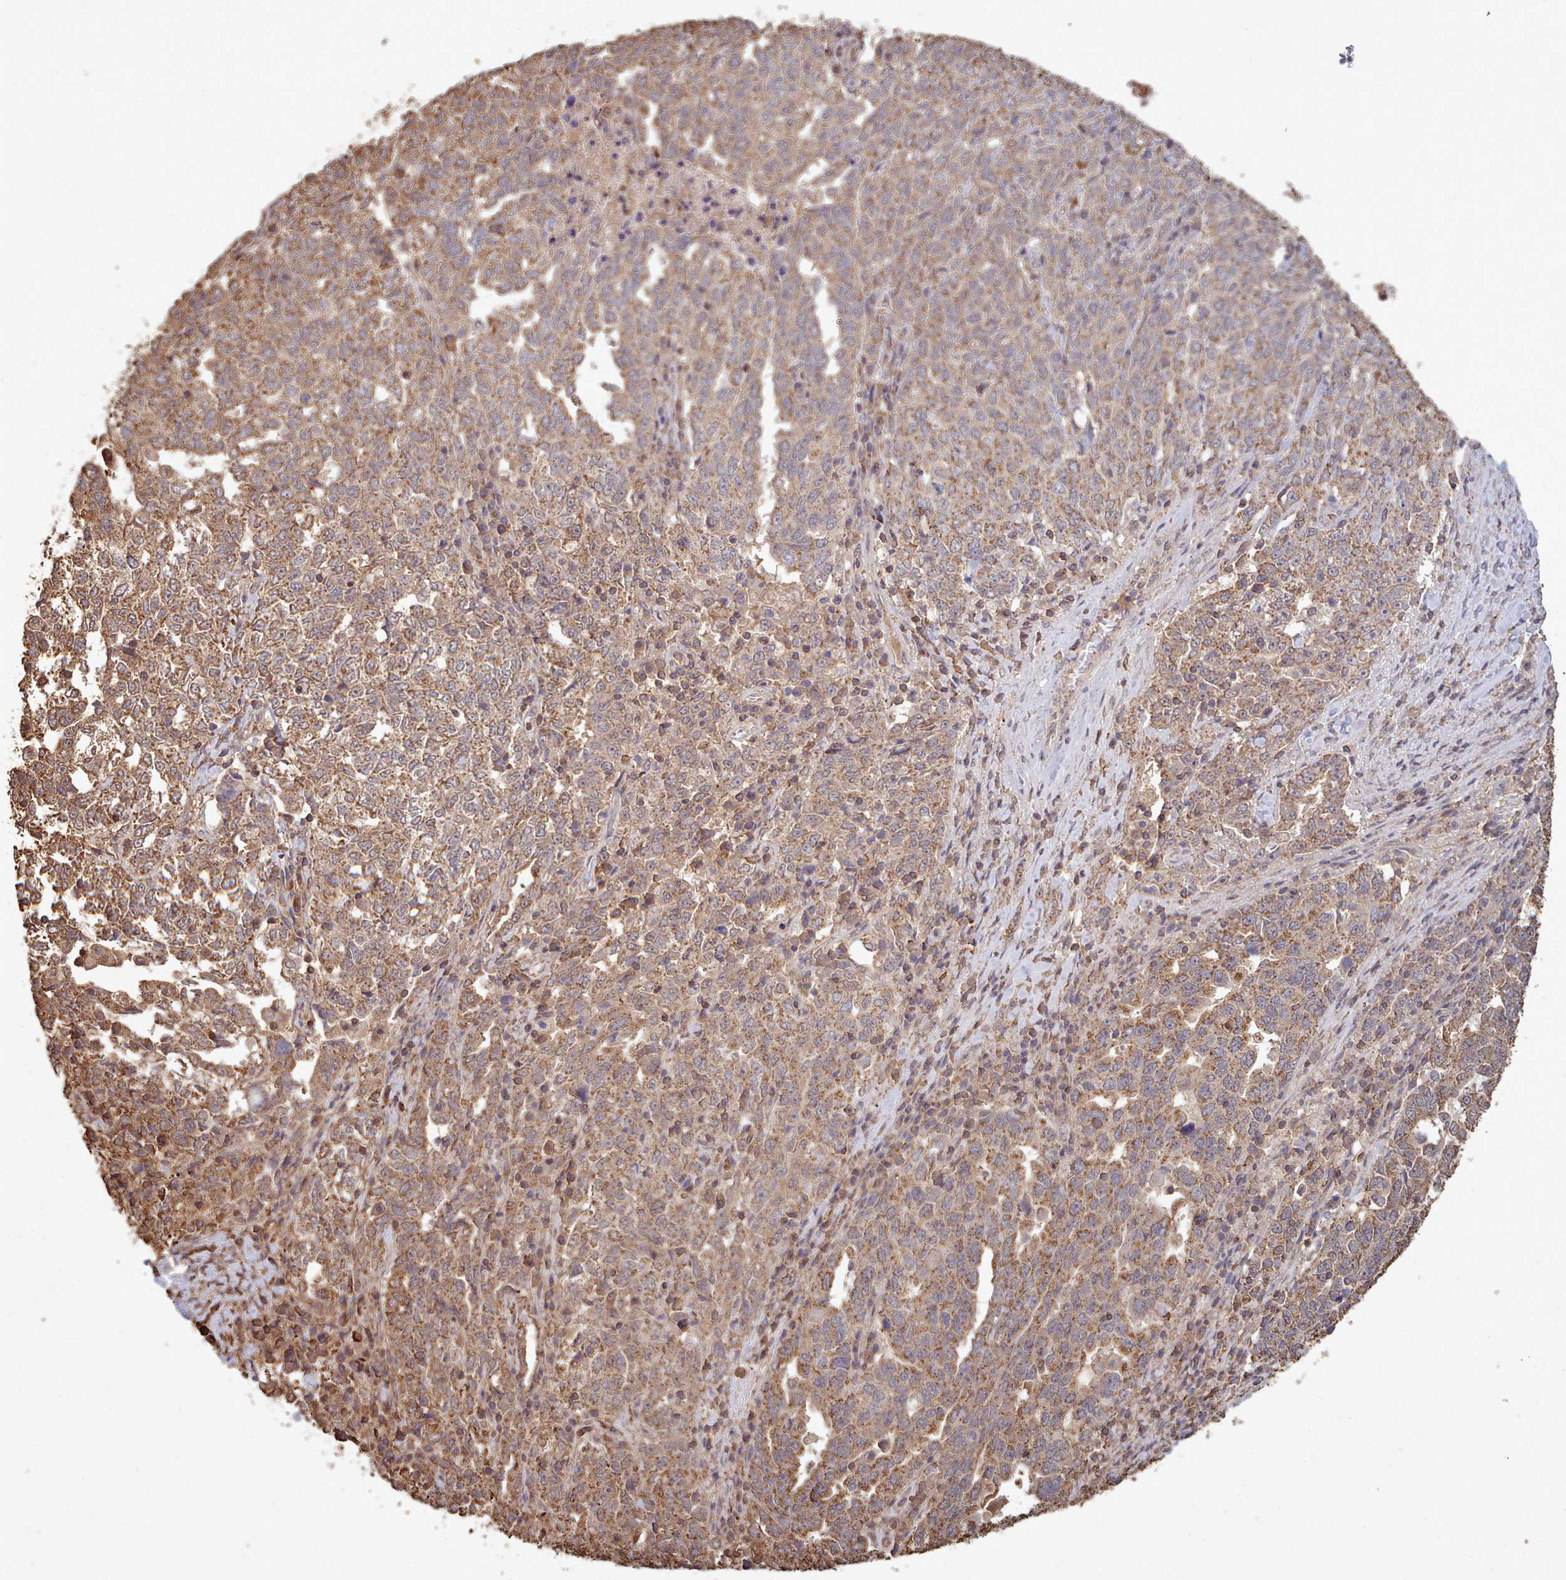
{"staining": {"intensity": "moderate", "quantity": ">75%", "location": "cytoplasmic/membranous"}, "tissue": "ovarian cancer", "cell_type": "Tumor cells", "image_type": "cancer", "snomed": [{"axis": "morphology", "description": "Carcinoma, endometroid"}, {"axis": "topography", "description": "Ovary"}], "caption": "This photomicrograph shows immunohistochemistry (IHC) staining of human ovarian cancer (endometroid carcinoma), with medium moderate cytoplasmic/membranous positivity in about >75% of tumor cells.", "gene": "METRN", "patient": {"sex": "female", "age": 62}}